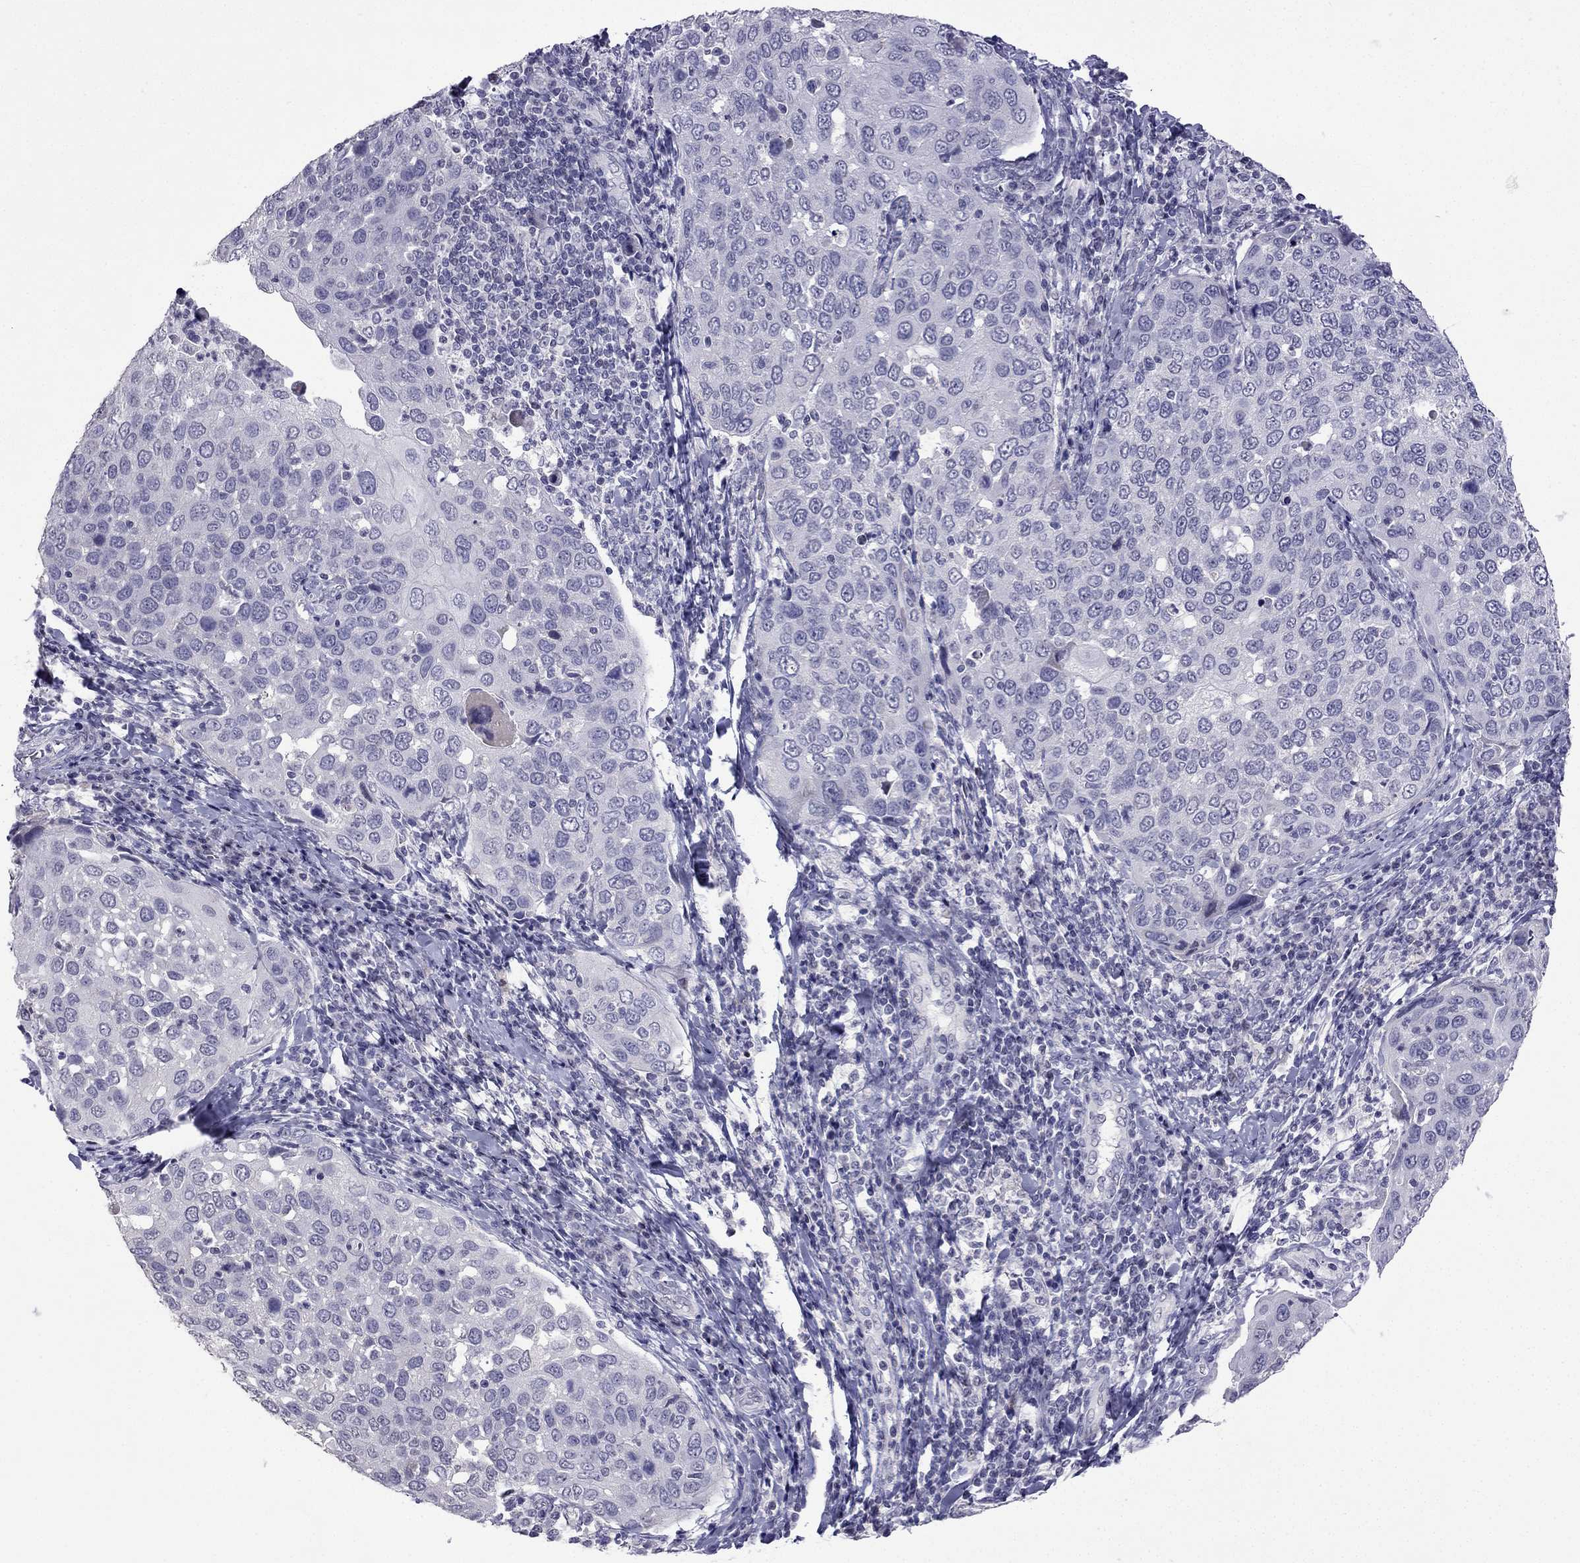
{"staining": {"intensity": "negative", "quantity": "none", "location": "none"}, "tissue": "cervical cancer", "cell_type": "Tumor cells", "image_type": "cancer", "snomed": [{"axis": "morphology", "description": "Squamous cell carcinoma, NOS"}, {"axis": "topography", "description": "Cervix"}], "caption": "An immunohistochemistry (IHC) photomicrograph of squamous cell carcinoma (cervical) is shown. There is no staining in tumor cells of squamous cell carcinoma (cervical).", "gene": "CFAP70", "patient": {"sex": "female", "age": 54}}